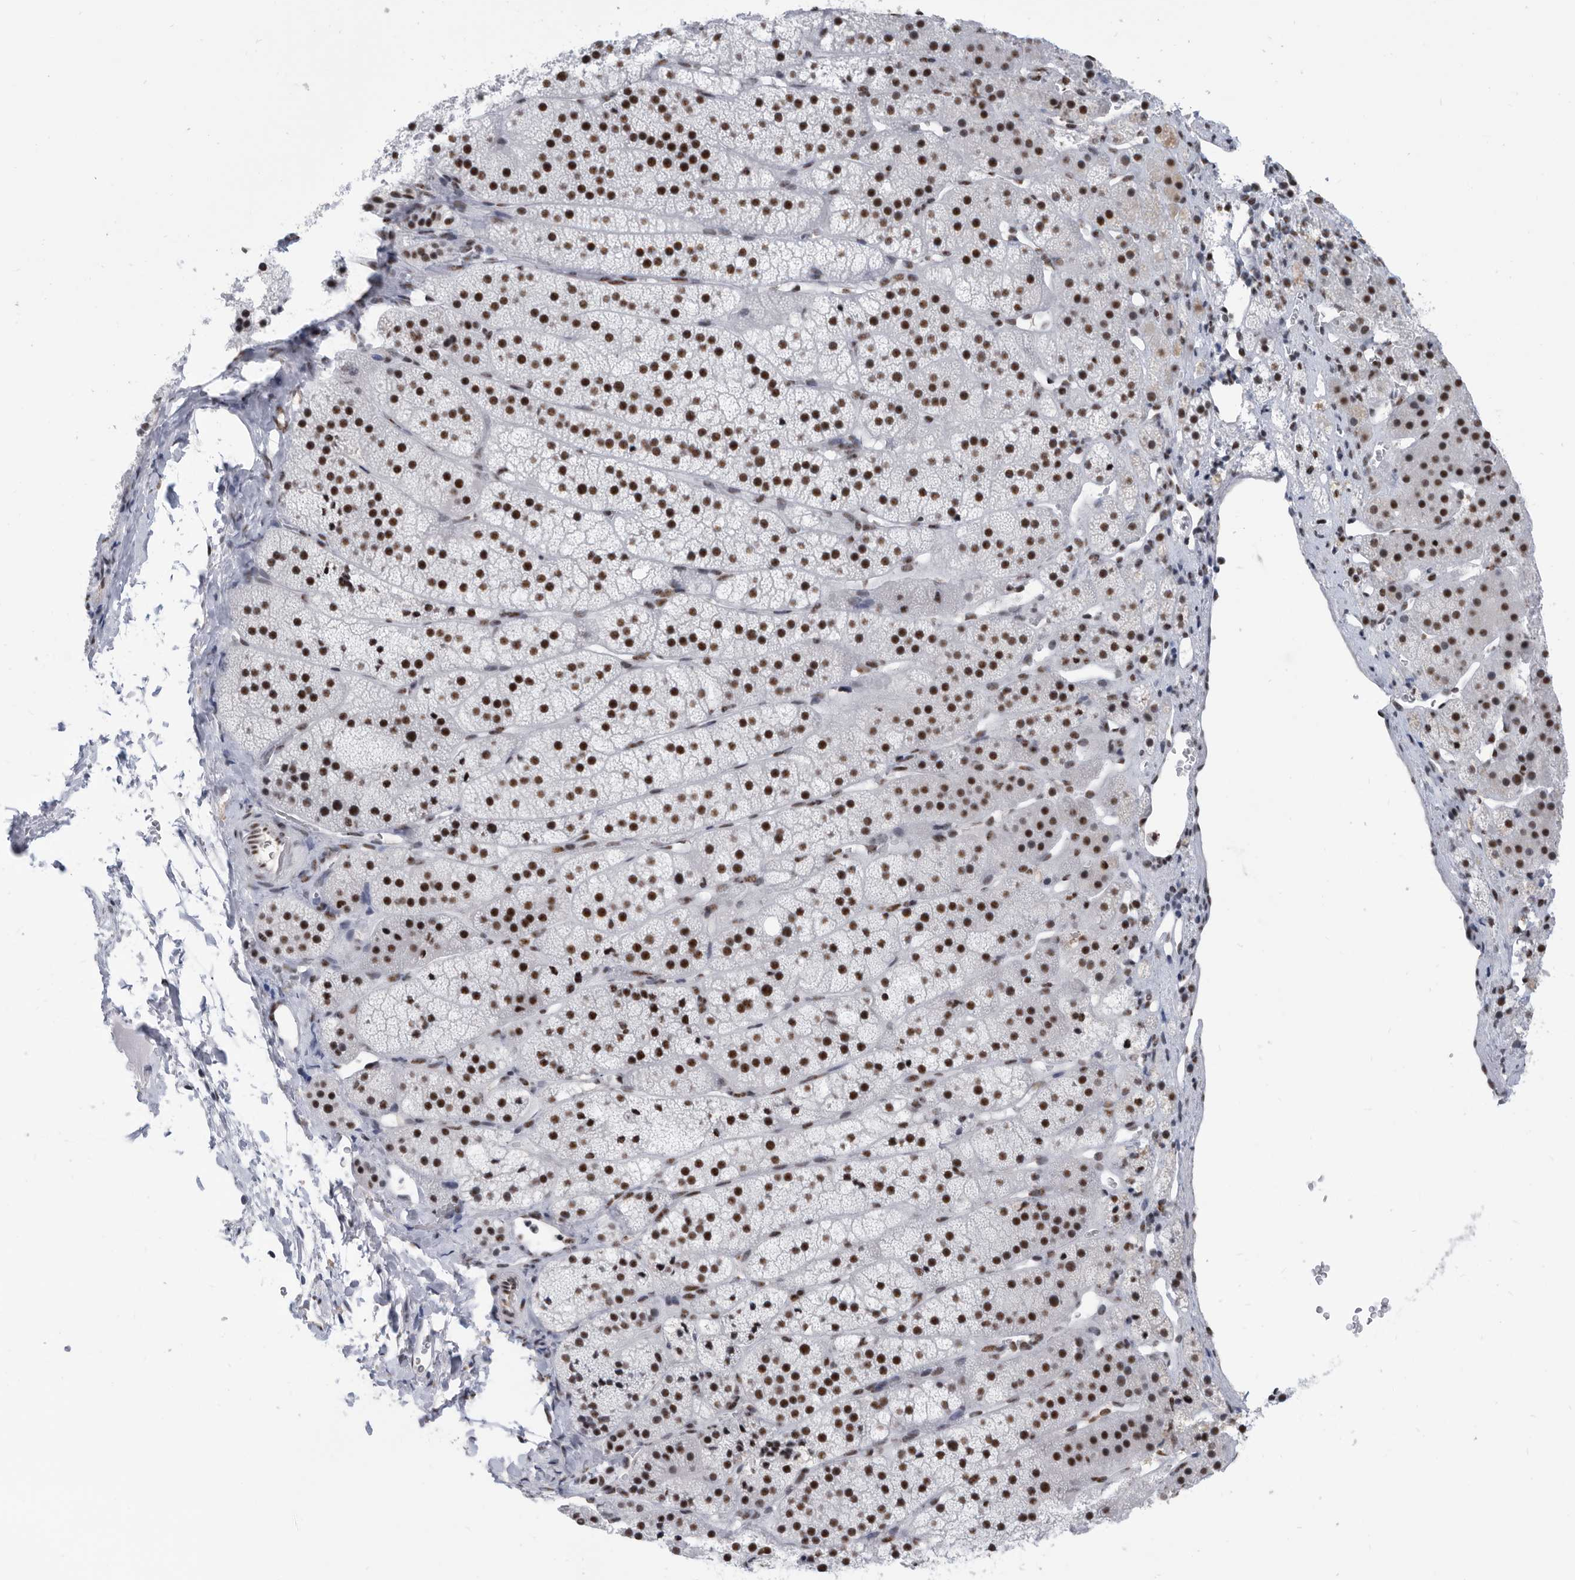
{"staining": {"intensity": "strong", "quantity": ">75%", "location": "nuclear"}, "tissue": "adrenal gland", "cell_type": "Glandular cells", "image_type": "normal", "snomed": [{"axis": "morphology", "description": "Normal tissue, NOS"}, {"axis": "topography", "description": "Adrenal gland"}], "caption": "Protein staining of benign adrenal gland reveals strong nuclear staining in about >75% of glandular cells. The staining was performed using DAB (3,3'-diaminobenzidine), with brown indicating positive protein expression. Nuclei are stained blue with hematoxylin.", "gene": "SF3A1", "patient": {"sex": "female", "age": 44}}